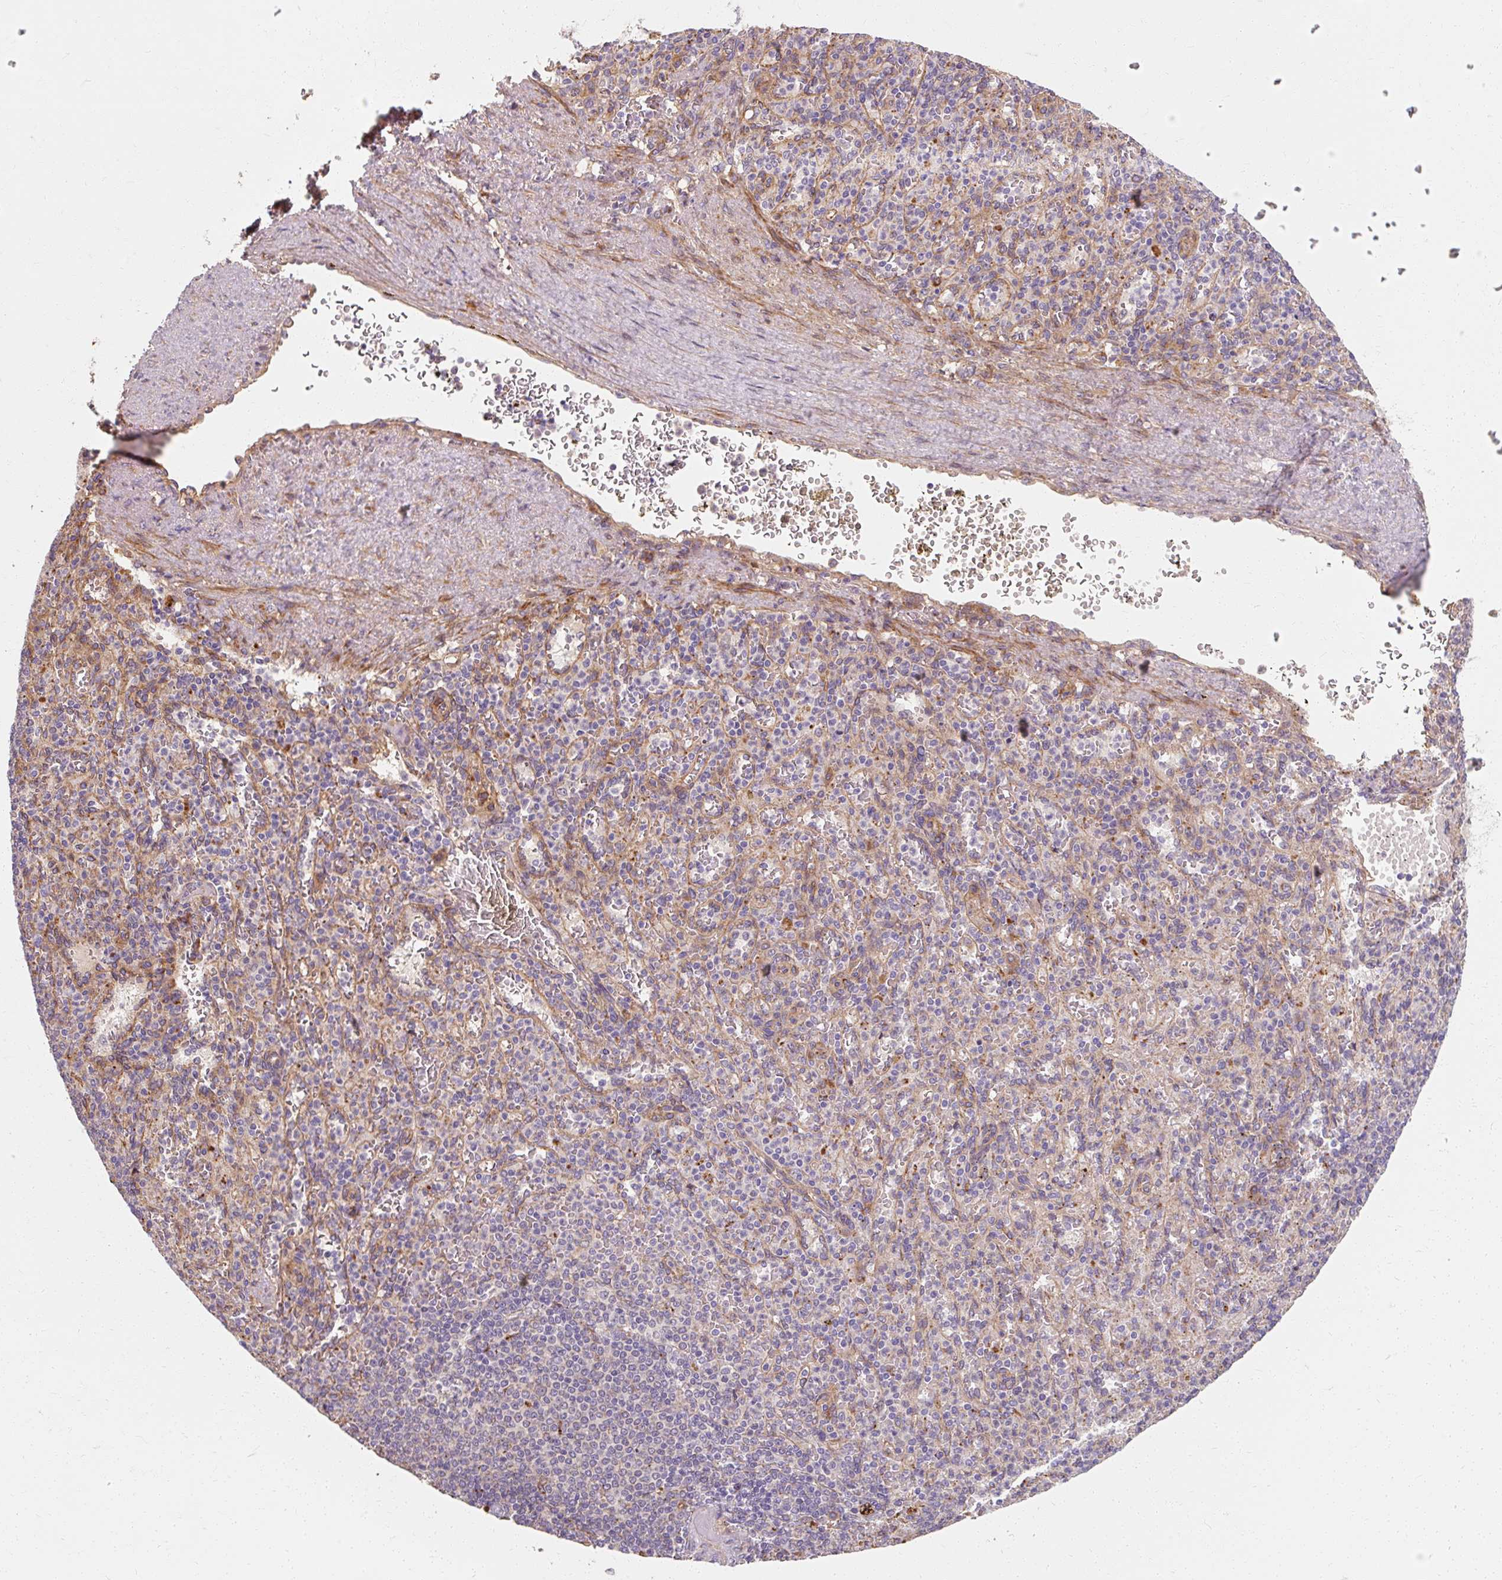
{"staining": {"intensity": "weak", "quantity": "25%-75%", "location": "cytoplasmic/membranous"}, "tissue": "spleen", "cell_type": "Cells in red pulp", "image_type": "normal", "snomed": [{"axis": "morphology", "description": "Normal tissue, NOS"}, {"axis": "topography", "description": "Spleen"}], "caption": "High-magnification brightfield microscopy of normal spleen stained with DAB (3,3'-diaminobenzidine) (brown) and counterstained with hematoxylin (blue). cells in red pulp exhibit weak cytoplasmic/membranous staining is present in approximately25%-75% of cells.", "gene": "TBC1D4", "patient": {"sex": "female", "age": 74}}